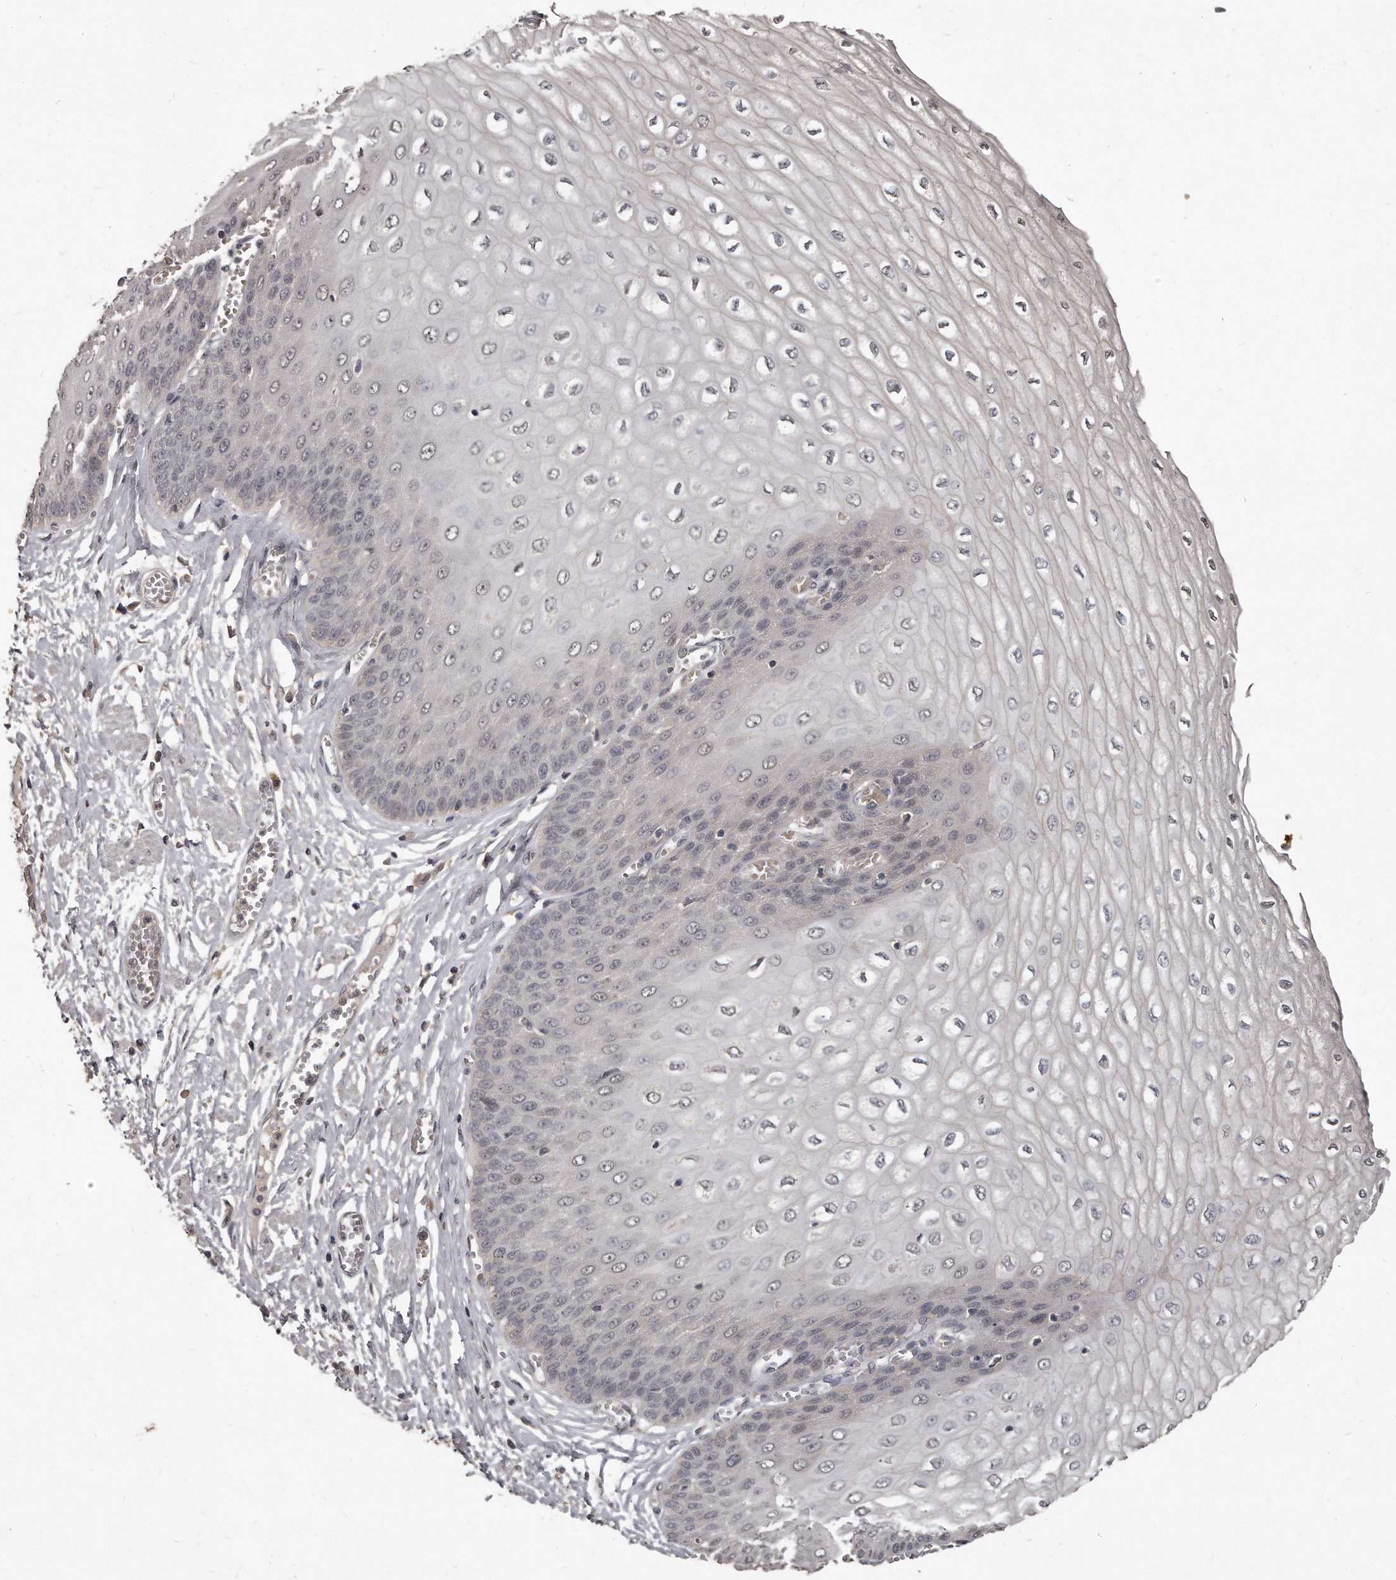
{"staining": {"intensity": "weak", "quantity": "<25%", "location": "cytoplasmic/membranous,nuclear"}, "tissue": "esophagus", "cell_type": "Squamous epithelial cells", "image_type": "normal", "snomed": [{"axis": "morphology", "description": "Normal tissue, NOS"}, {"axis": "topography", "description": "Esophagus"}], "caption": "DAB (3,3'-diaminobenzidine) immunohistochemical staining of benign esophagus reveals no significant positivity in squamous epithelial cells.", "gene": "GRB10", "patient": {"sex": "male", "age": 60}}